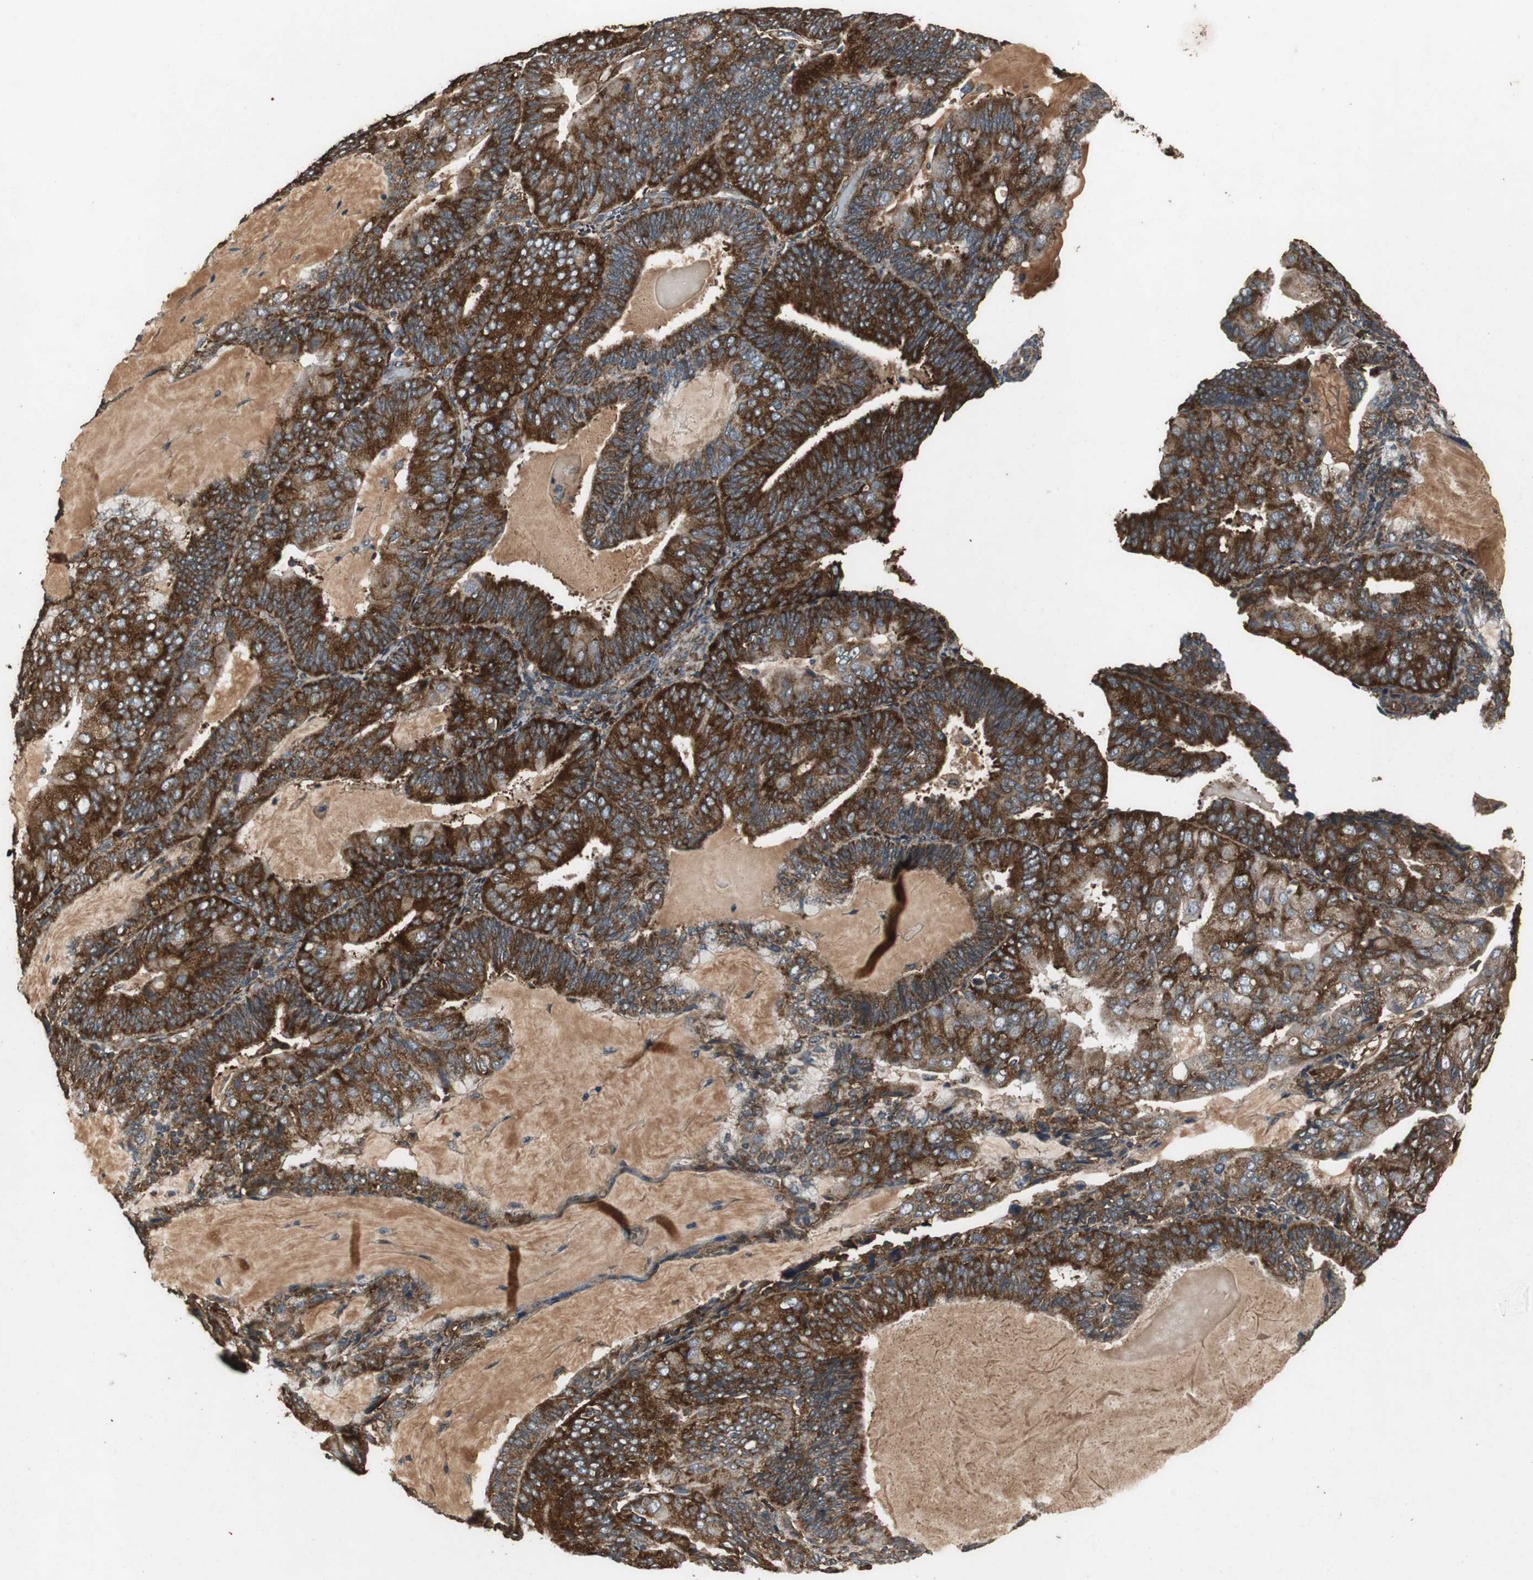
{"staining": {"intensity": "strong", "quantity": ">75%", "location": "cytoplasmic/membranous"}, "tissue": "endometrial cancer", "cell_type": "Tumor cells", "image_type": "cancer", "snomed": [{"axis": "morphology", "description": "Adenocarcinoma, NOS"}, {"axis": "topography", "description": "Endometrium"}], "caption": "Strong cytoplasmic/membranous protein expression is present in approximately >75% of tumor cells in adenocarcinoma (endometrial).", "gene": "NAA10", "patient": {"sex": "female", "age": 81}}